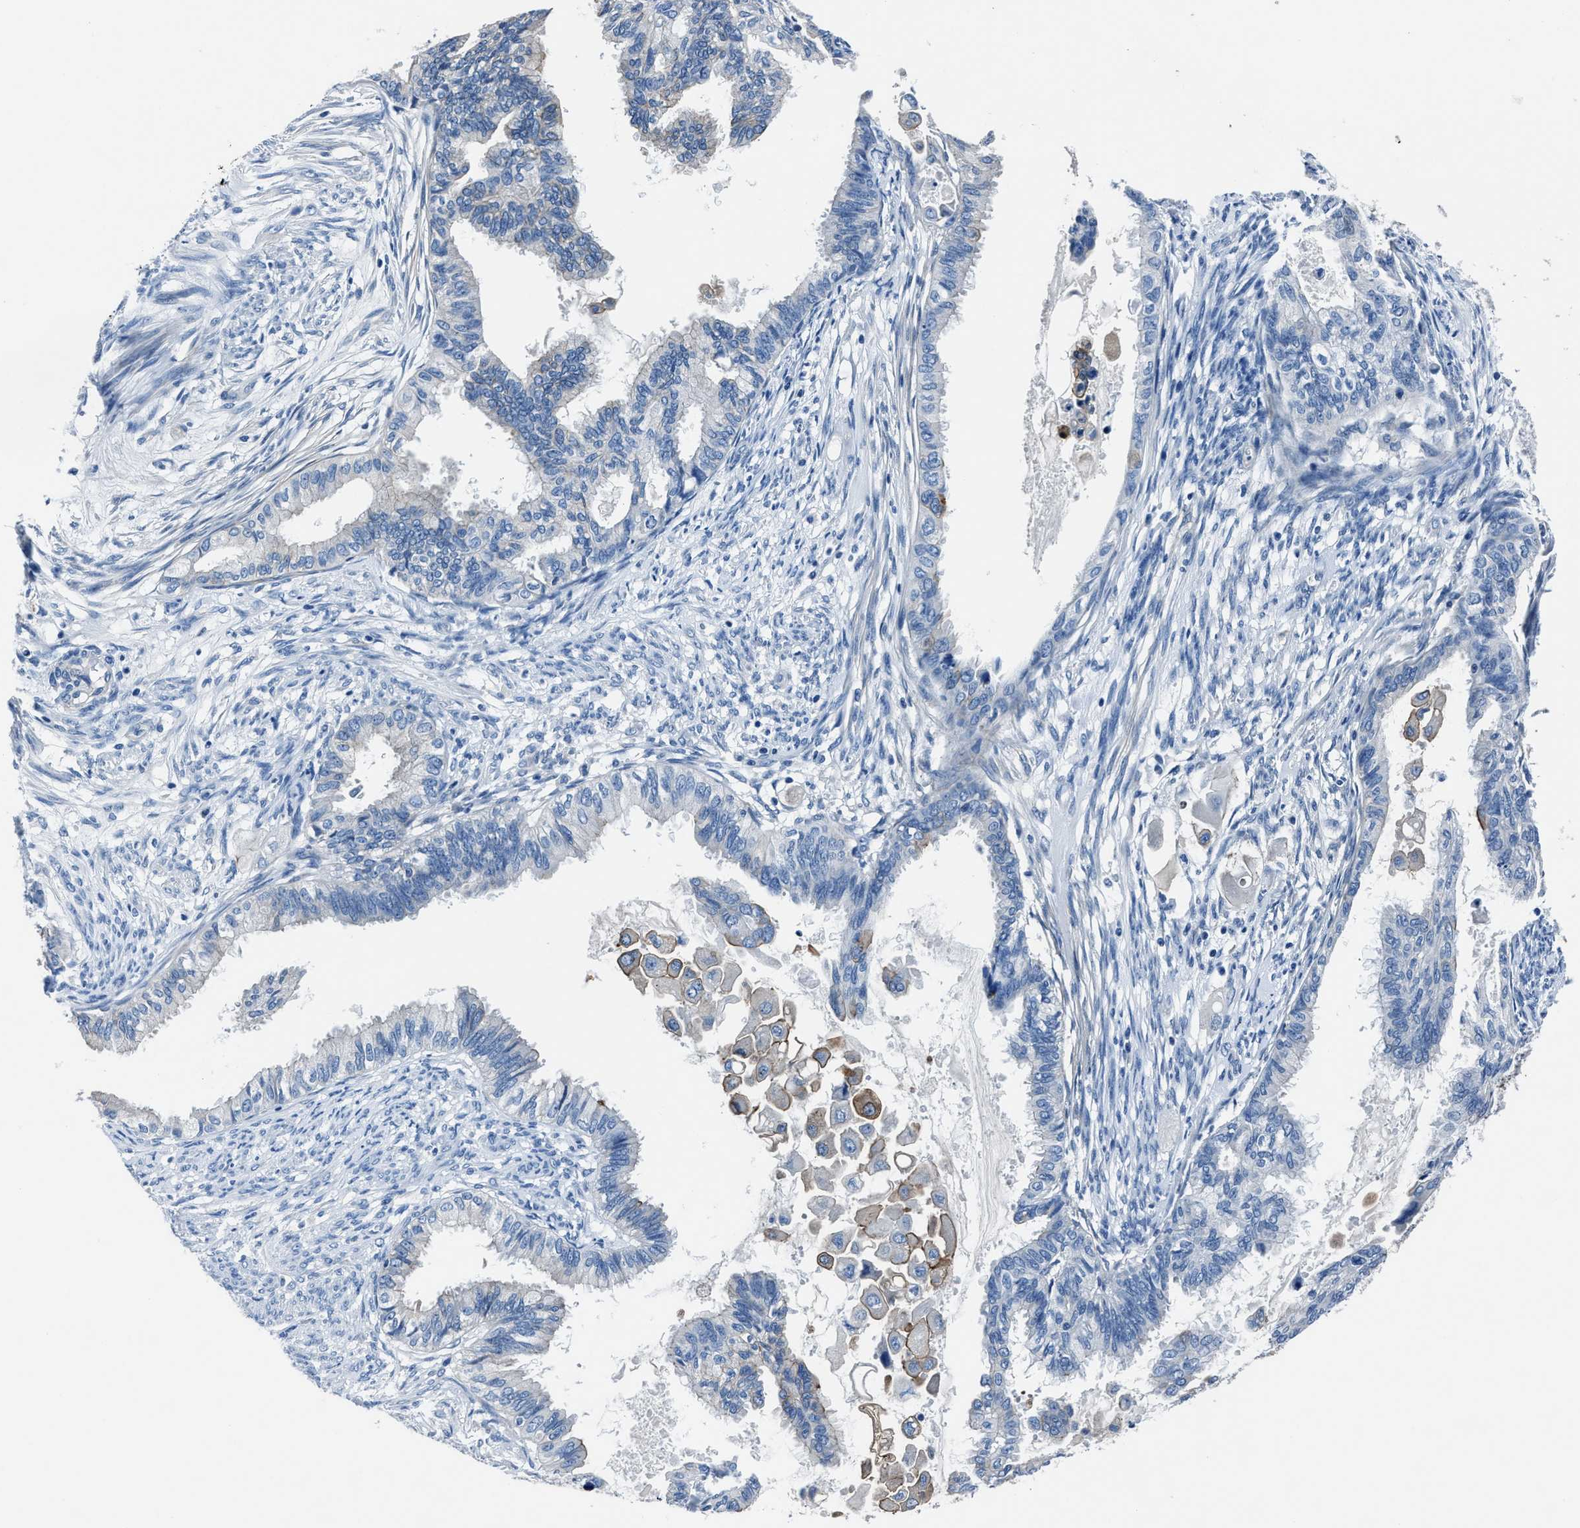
{"staining": {"intensity": "negative", "quantity": "none", "location": "none"}, "tissue": "cervical cancer", "cell_type": "Tumor cells", "image_type": "cancer", "snomed": [{"axis": "morphology", "description": "Normal tissue, NOS"}, {"axis": "morphology", "description": "Adenocarcinoma, NOS"}, {"axis": "topography", "description": "Cervix"}, {"axis": "topography", "description": "Endometrium"}], "caption": "Immunohistochemistry of human cervical adenocarcinoma shows no staining in tumor cells.", "gene": "LMO7", "patient": {"sex": "female", "age": 86}}